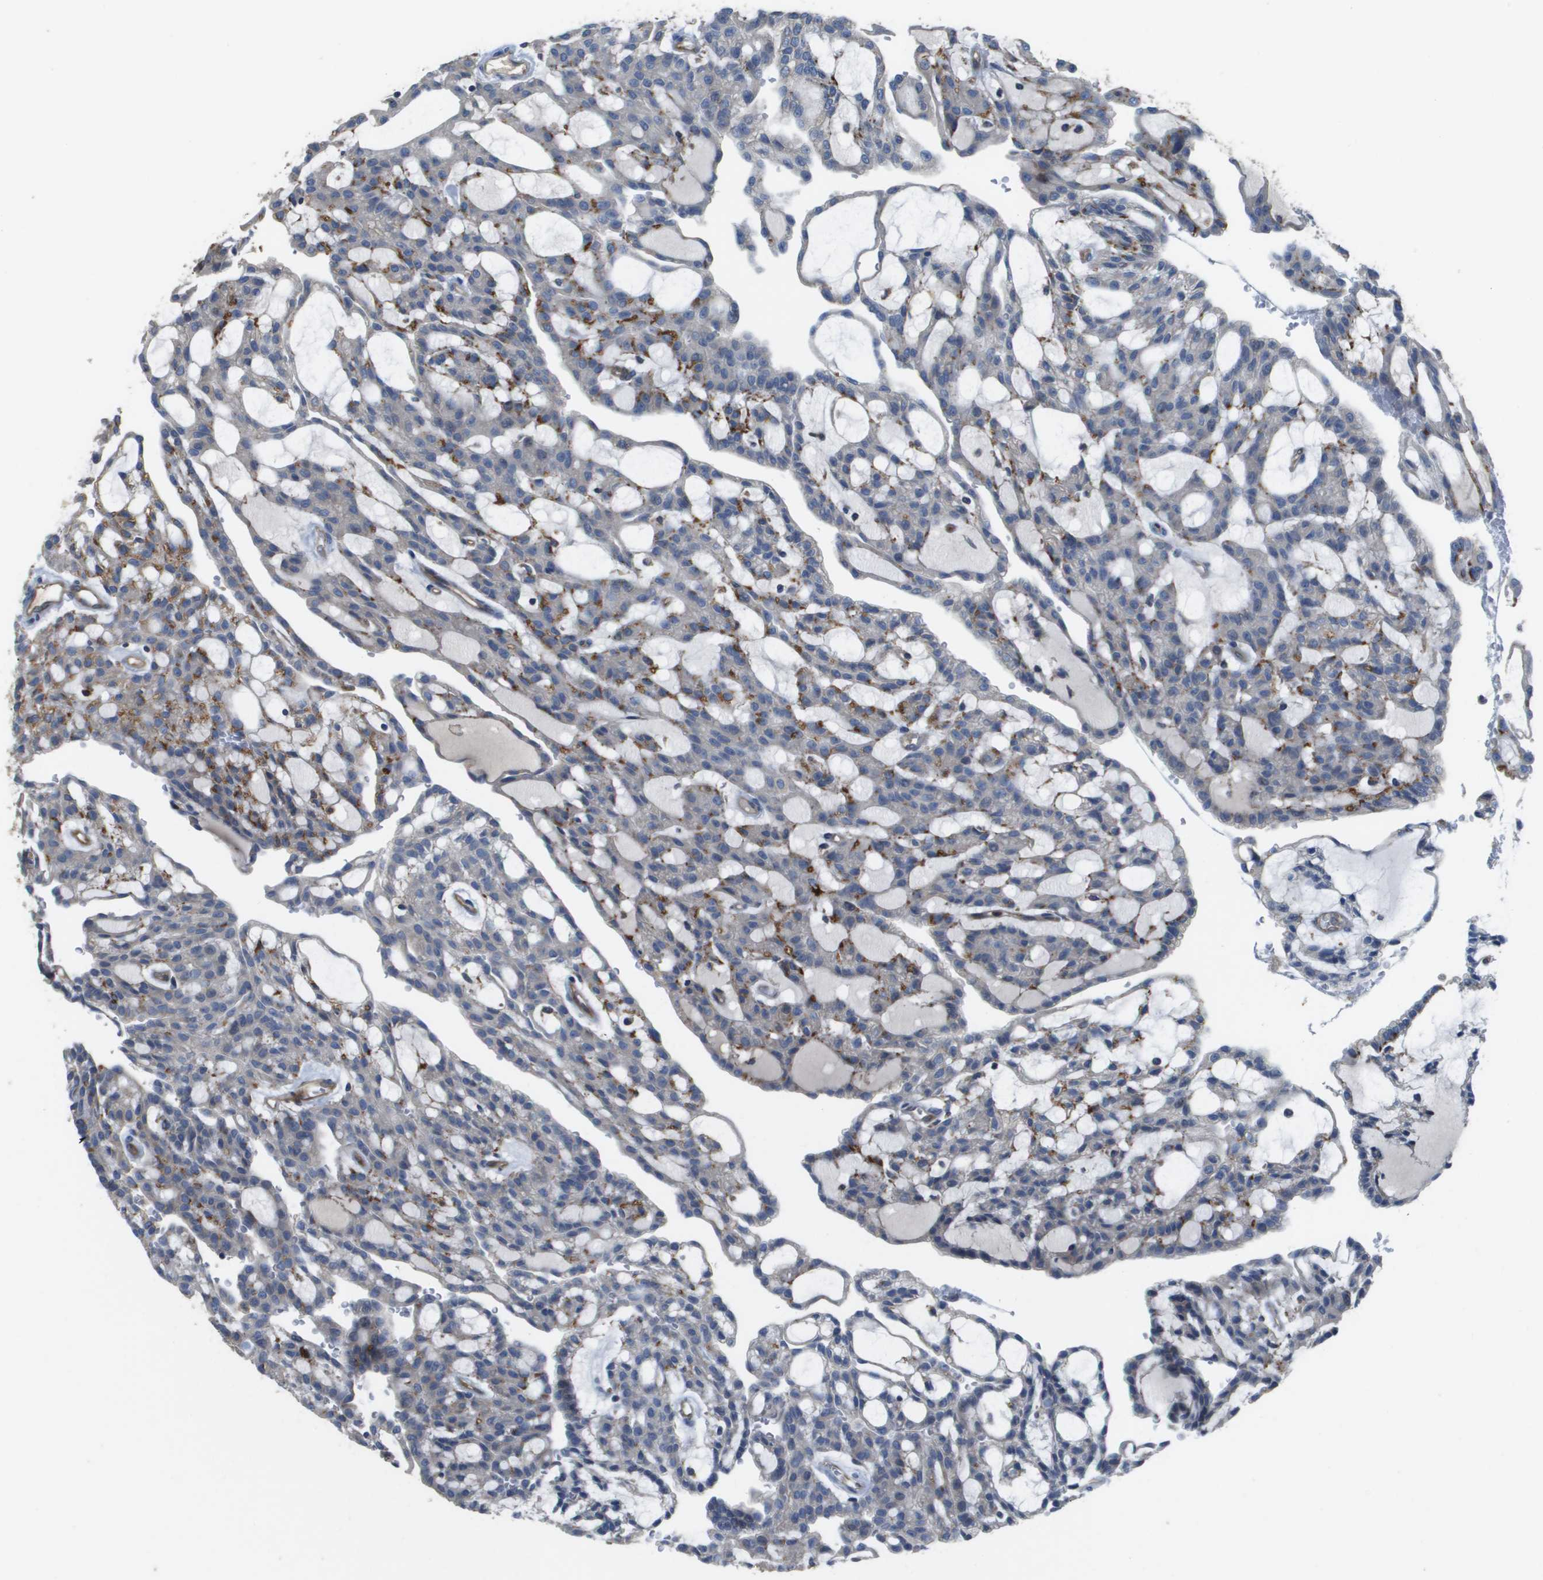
{"staining": {"intensity": "moderate", "quantity": "25%-75%", "location": "cytoplasmic/membranous"}, "tissue": "renal cancer", "cell_type": "Tumor cells", "image_type": "cancer", "snomed": [{"axis": "morphology", "description": "Adenocarcinoma, NOS"}, {"axis": "topography", "description": "Kidney"}], "caption": "Protein positivity by immunohistochemistry reveals moderate cytoplasmic/membranous expression in about 25%-75% of tumor cells in renal adenocarcinoma.", "gene": "CASP10", "patient": {"sex": "male", "age": 63}}